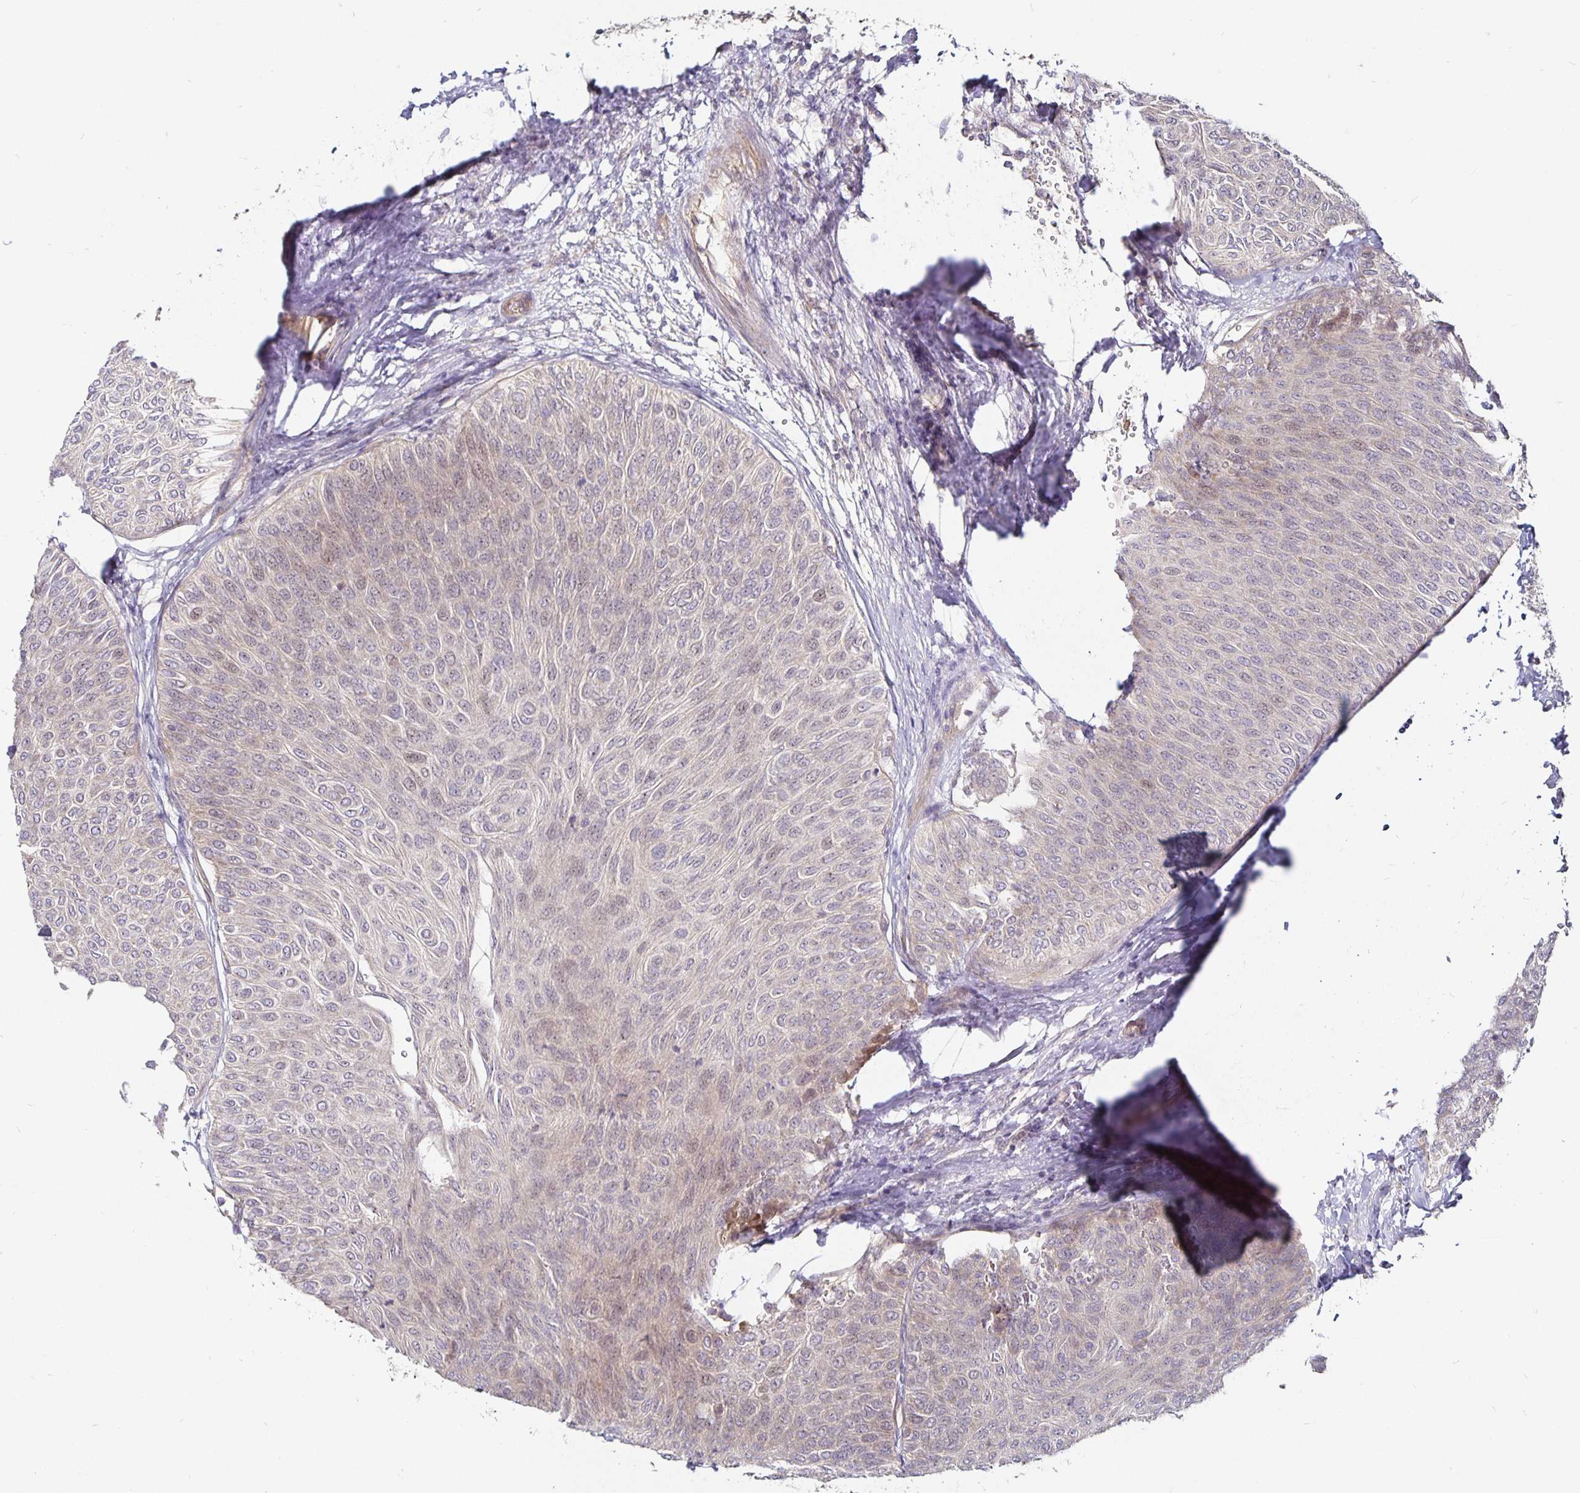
{"staining": {"intensity": "negative", "quantity": "none", "location": "none"}, "tissue": "urothelial cancer", "cell_type": "Tumor cells", "image_type": "cancer", "snomed": [{"axis": "morphology", "description": "Urothelial carcinoma, Low grade"}, {"axis": "topography", "description": "Urinary bladder"}], "caption": "High power microscopy photomicrograph of an immunohistochemistry (IHC) photomicrograph of urothelial cancer, revealing no significant positivity in tumor cells.", "gene": "CYP27A1", "patient": {"sex": "male", "age": 78}}